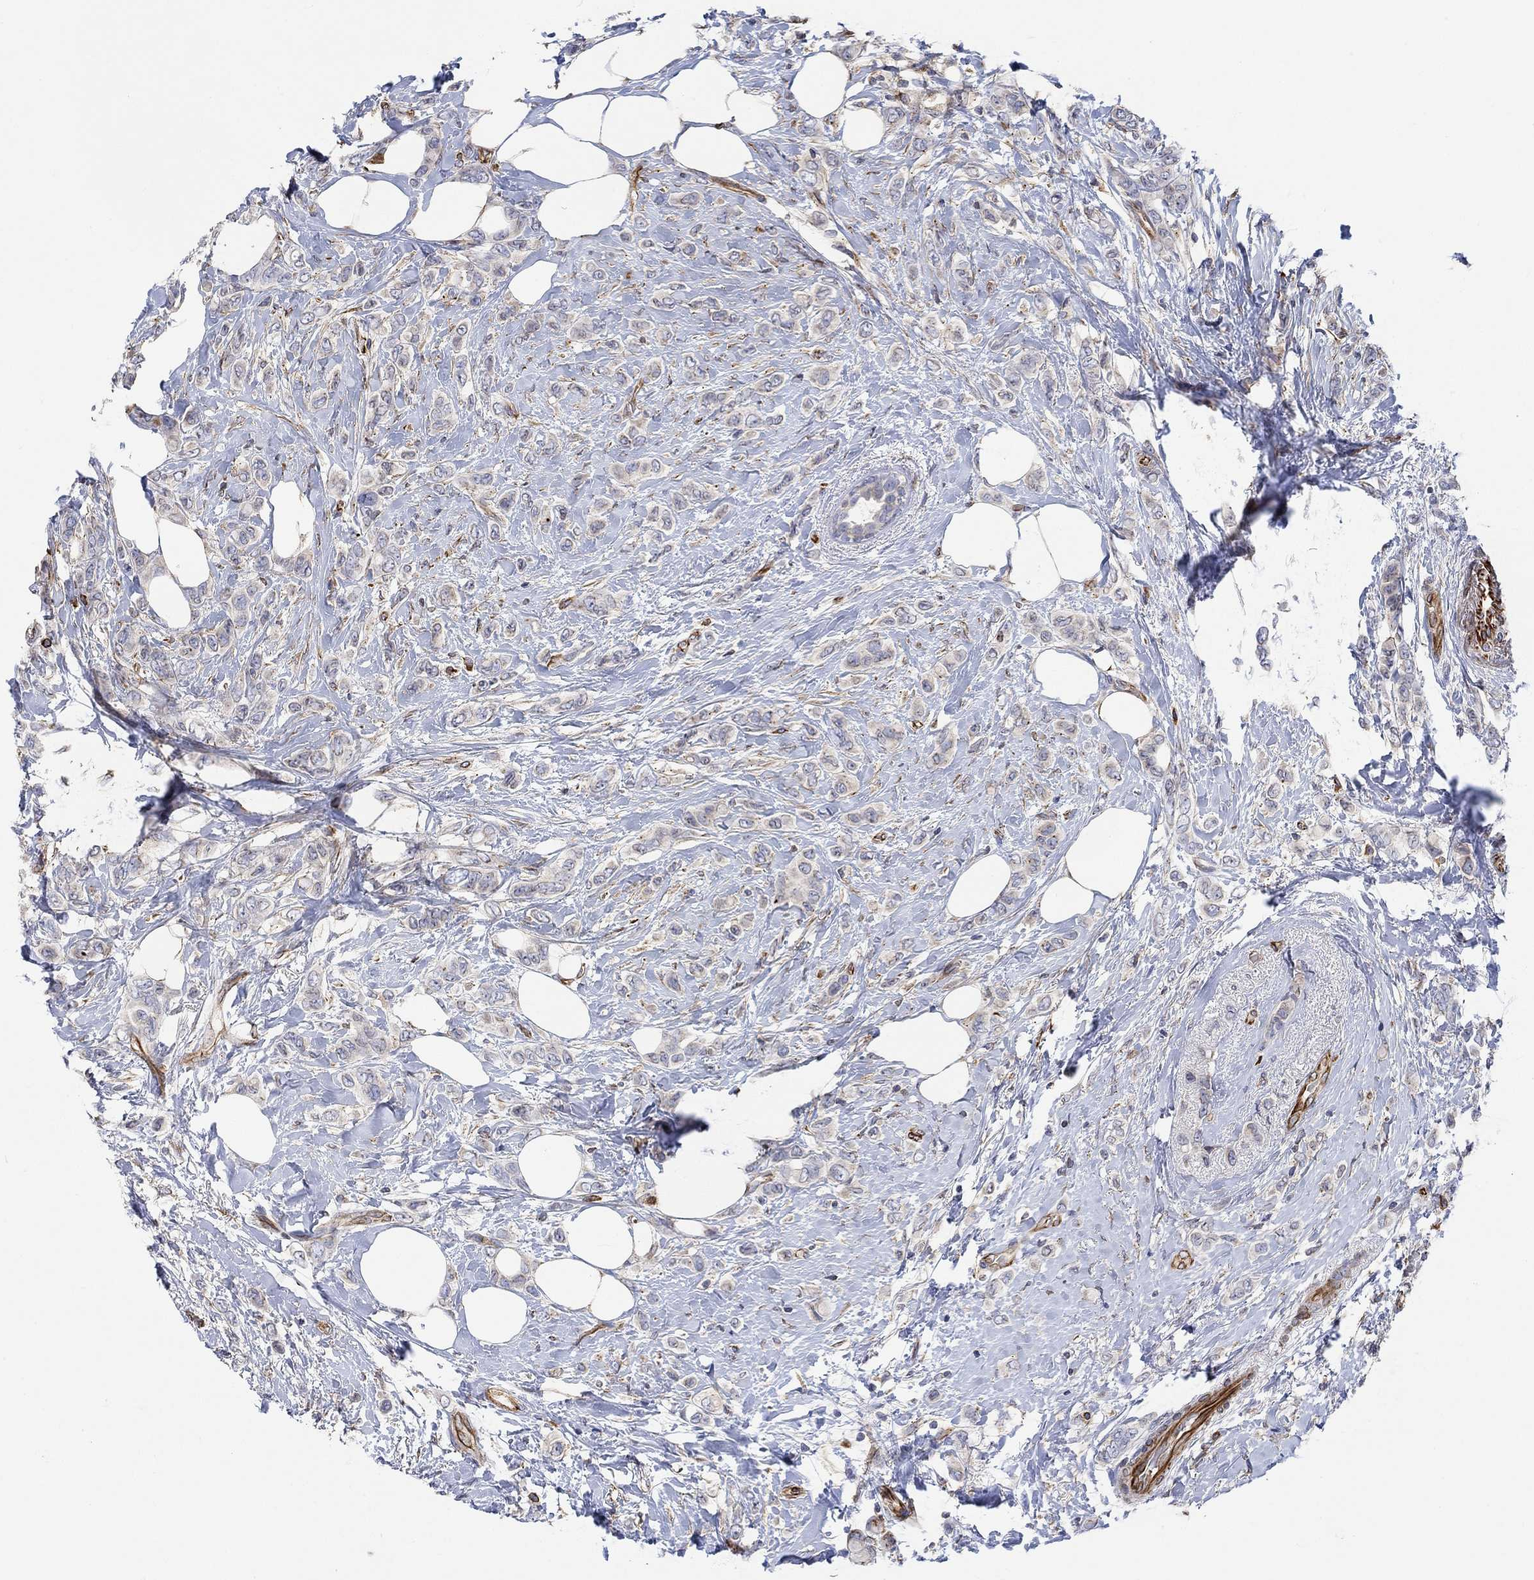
{"staining": {"intensity": "negative", "quantity": "none", "location": "none"}, "tissue": "breast cancer", "cell_type": "Tumor cells", "image_type": "cancer", "snomed": [{"axis": "morphology", "description": "Lobular carcinoma"}, {"axis": "topography", "description": "Breast"}], "caption": "IHC micrograph of human lobular carcinoma (breast) stained for a protein (brown), which reveals no expression in tumor cells.", "gene": "CAMK1D", "patient": {"sex": "female", "age": 66}}